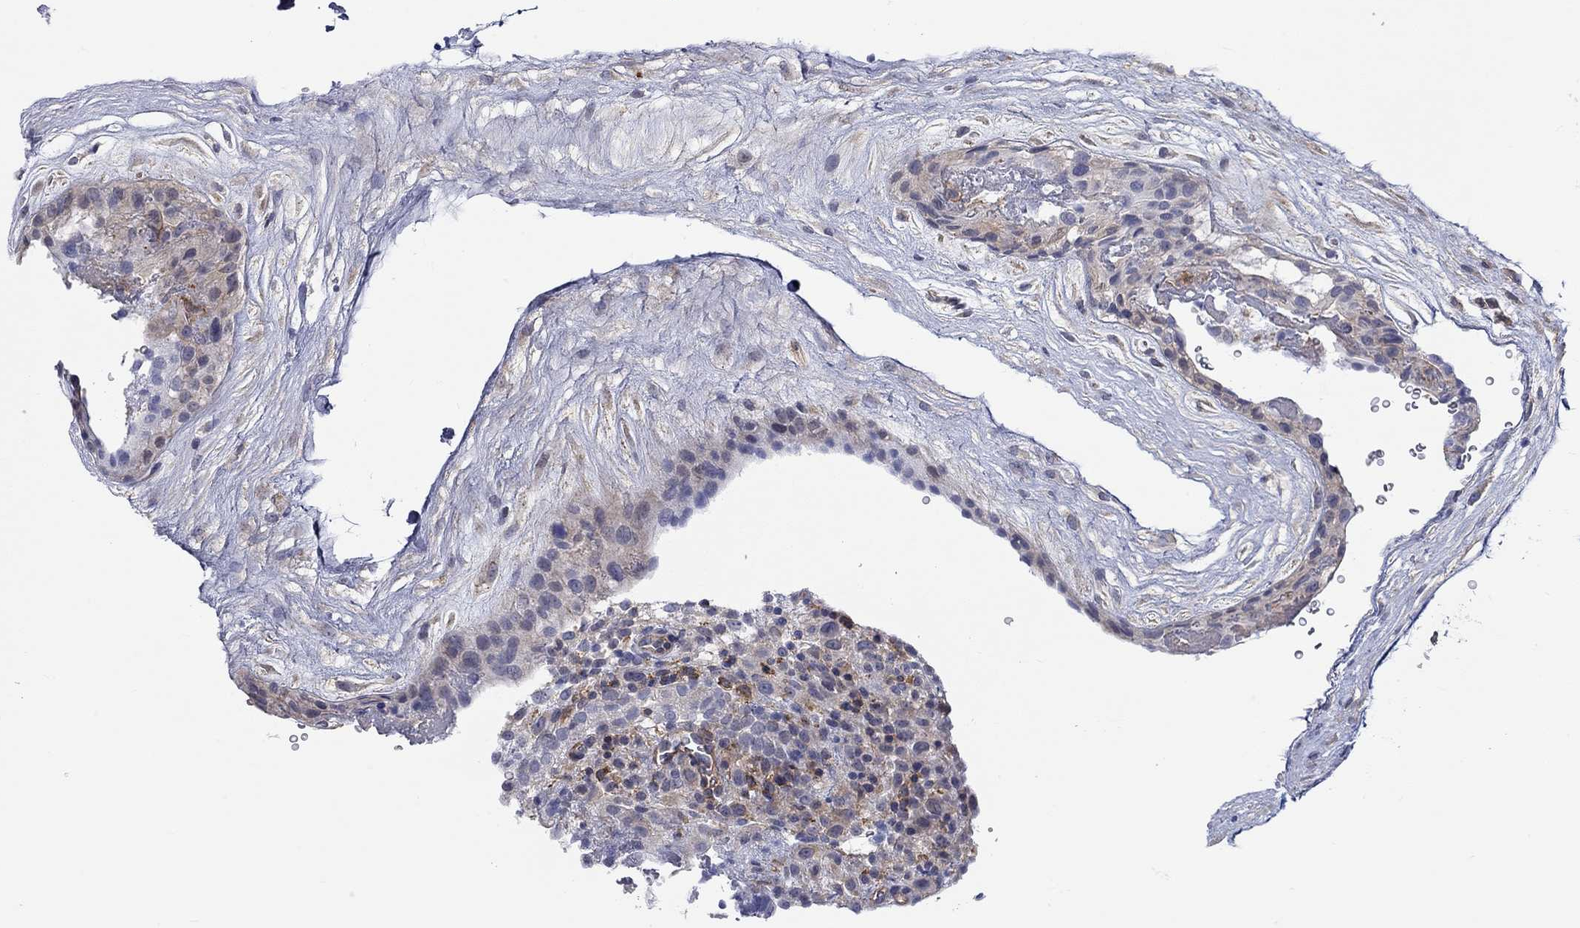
{"staining": {"intensity": "negative", "quantity": "none", "location": "none"}, "tissue": "placenta", "cell_type": "Decidual cells", "image_type": "normal", "snomed": [{"axis": "morphology", "description": "Normal tissue, NOS"}, {"axis": "topography", "description": "Placenta"}], "caption": "Placenta was stained to show a protein in brown. There is no significant positivity in decidual cells. Nuclei are stained in blue.", "gene": "PCDHGA10", "patient": {"sex": "female", "age": 19}}